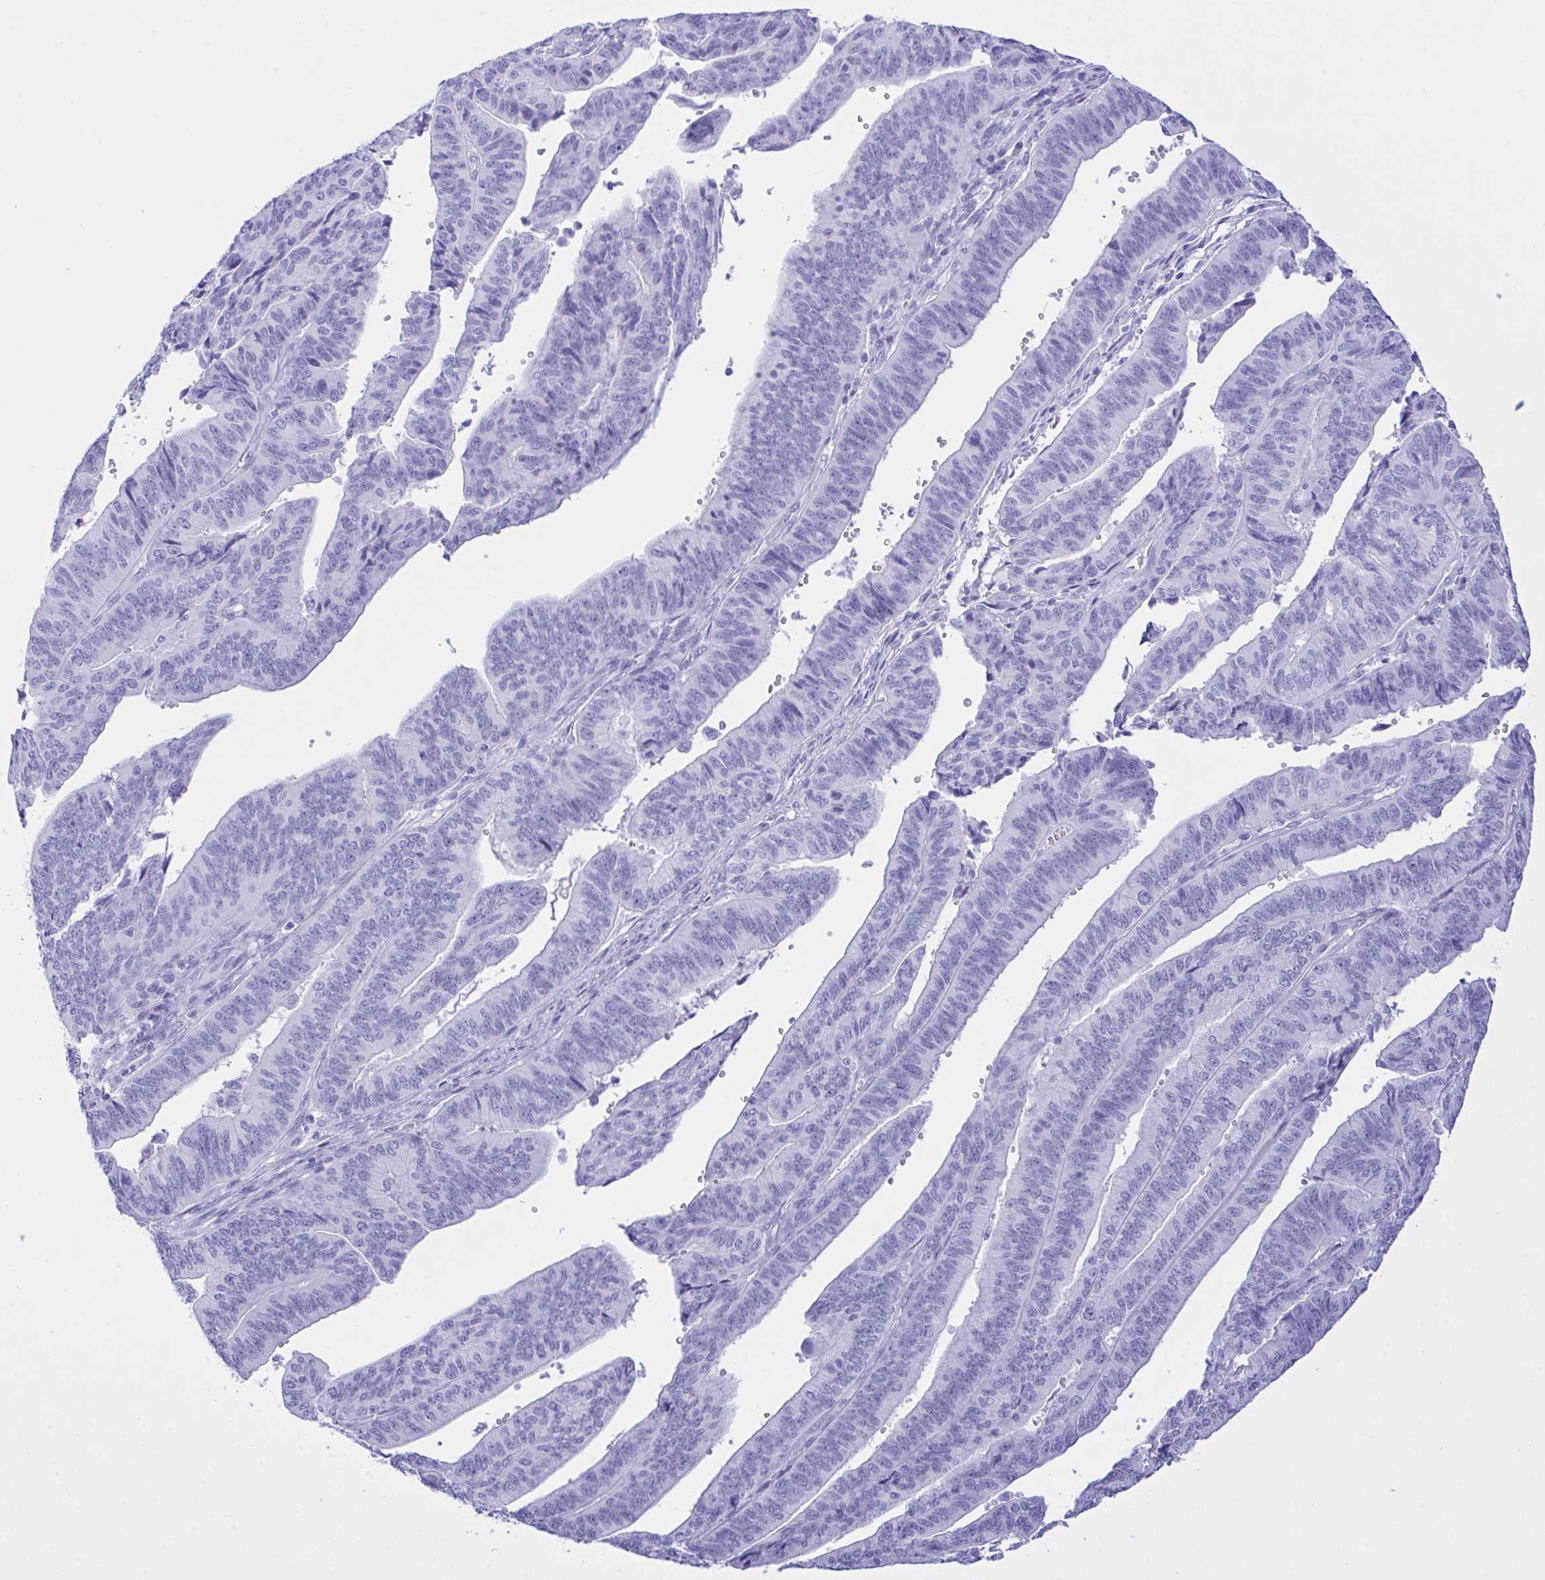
{"staining": {"intensity": "negative", "quantity": "none", "location": "none"}, "tissue": "endometrial cancer", "cell_type": "Tumor cells", "image_type": "cancer", "snomed": [{"axis": "morphology", "description": "Adenocarcinoma, NOS"}, {"axis": "topography", "description": "Endometrium"}], "caption": "The micrograph exhibits no staining of tumor cells in endometrial cancer (adenocarcinoma).", "gene": "SELENOV", "patient": {"sex": "female", "age": 65}}